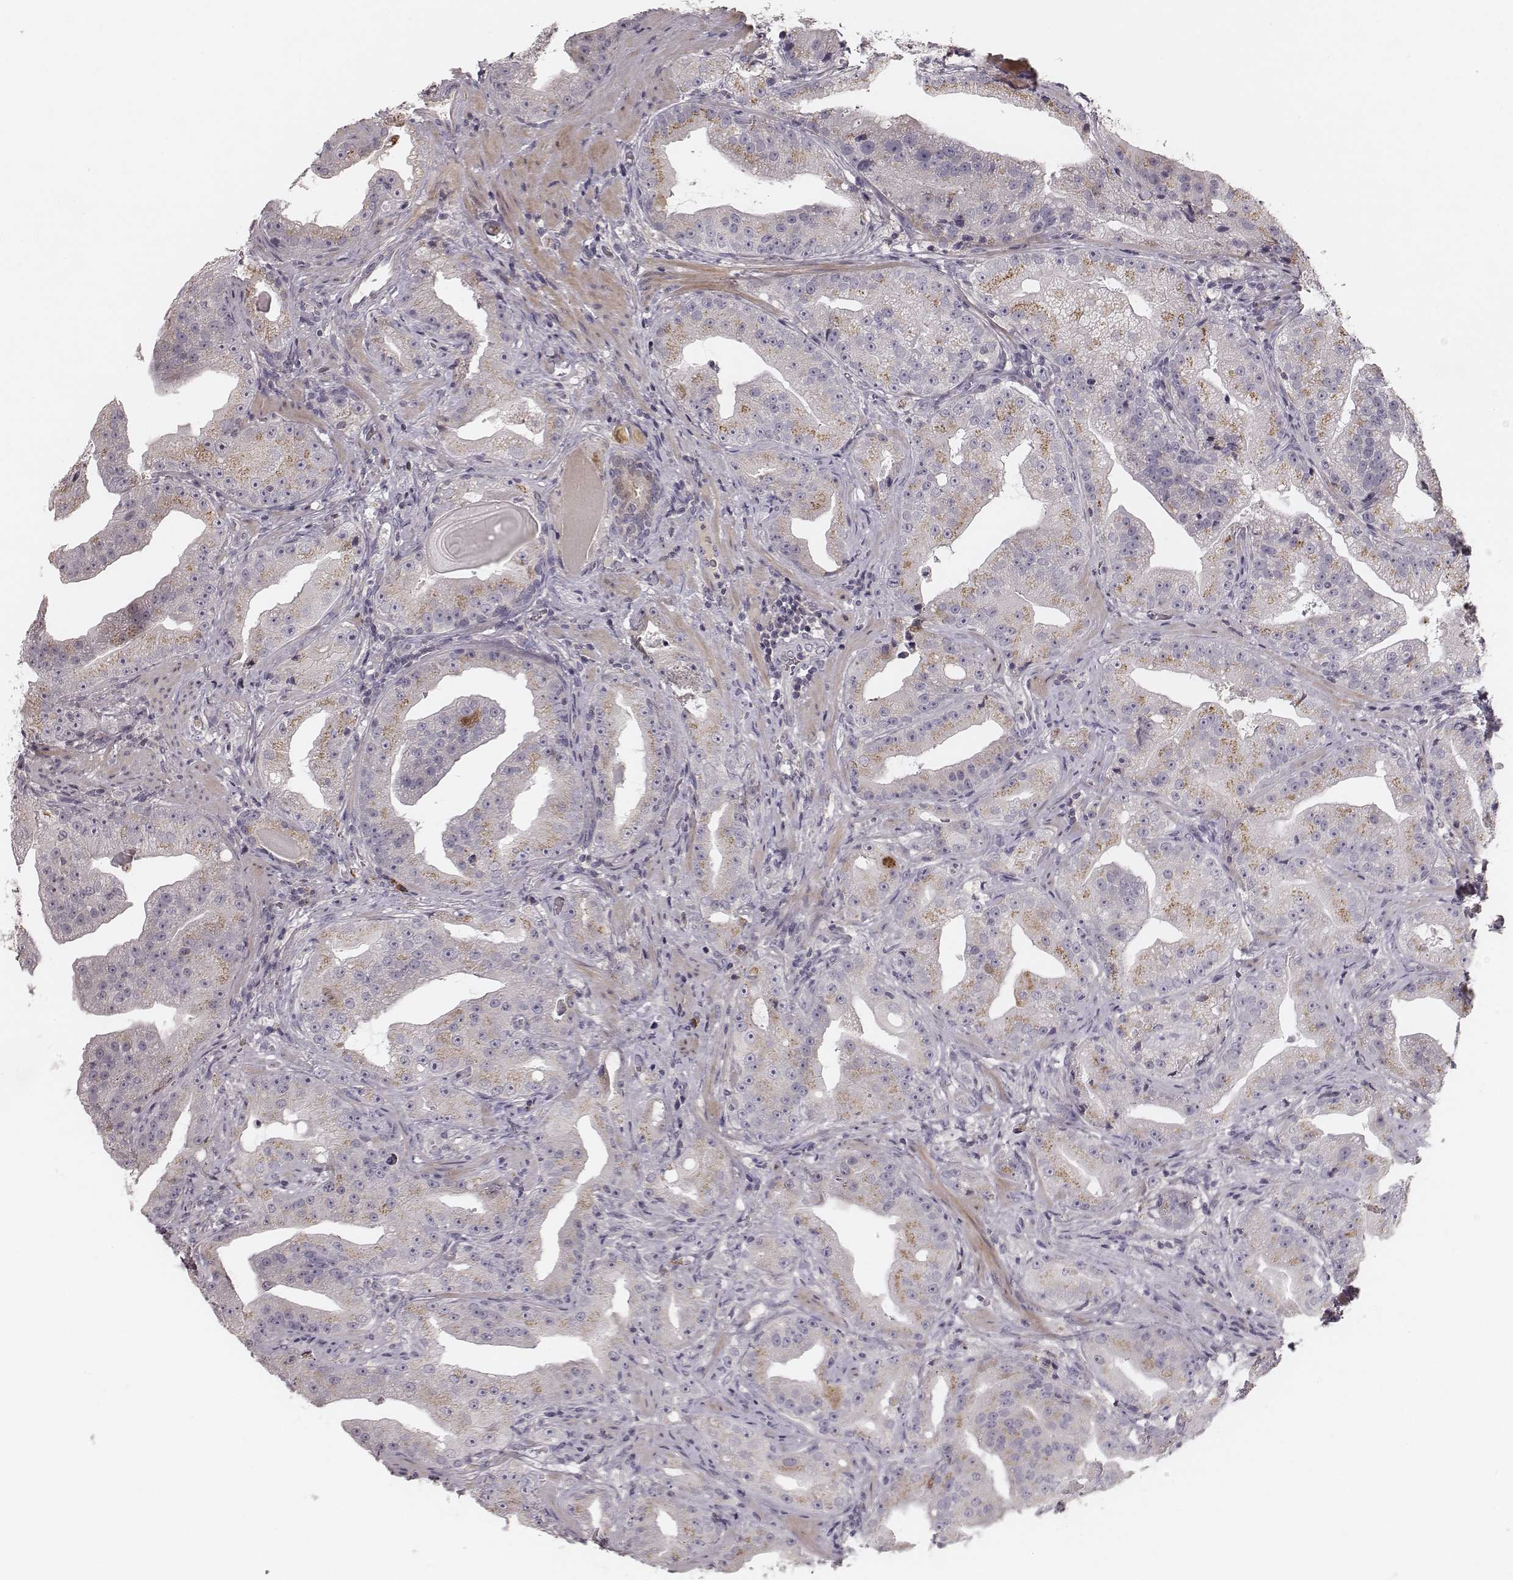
{"staining": {"intensity": "moderate", "quantity": ">75%", "location": "cytoplasmic/membranous"}, "tissue": "prostate cancer", "cell_type": "Tumor cells", "image_type": "cancer", "snomed": [{"axis": "morphology", "description": "Adenocarcinoma, Low grade"}, {"axis": "topography", "description": "Prostate"}], "caption": "Immunohistochemistry (IHC) photomicrograph of neoplastic tissue: prostate adenocarcinoma (low-grade) stained using immunohistochemistry shows medium levels of moderate protein expression localized specifically in the cytoplasmic/membranous of tumor cells, appearing as a cytoplasmic/membranous brown color.", "gene": "SDCBP2", "patient": {"sex": "male", "age": 62}}